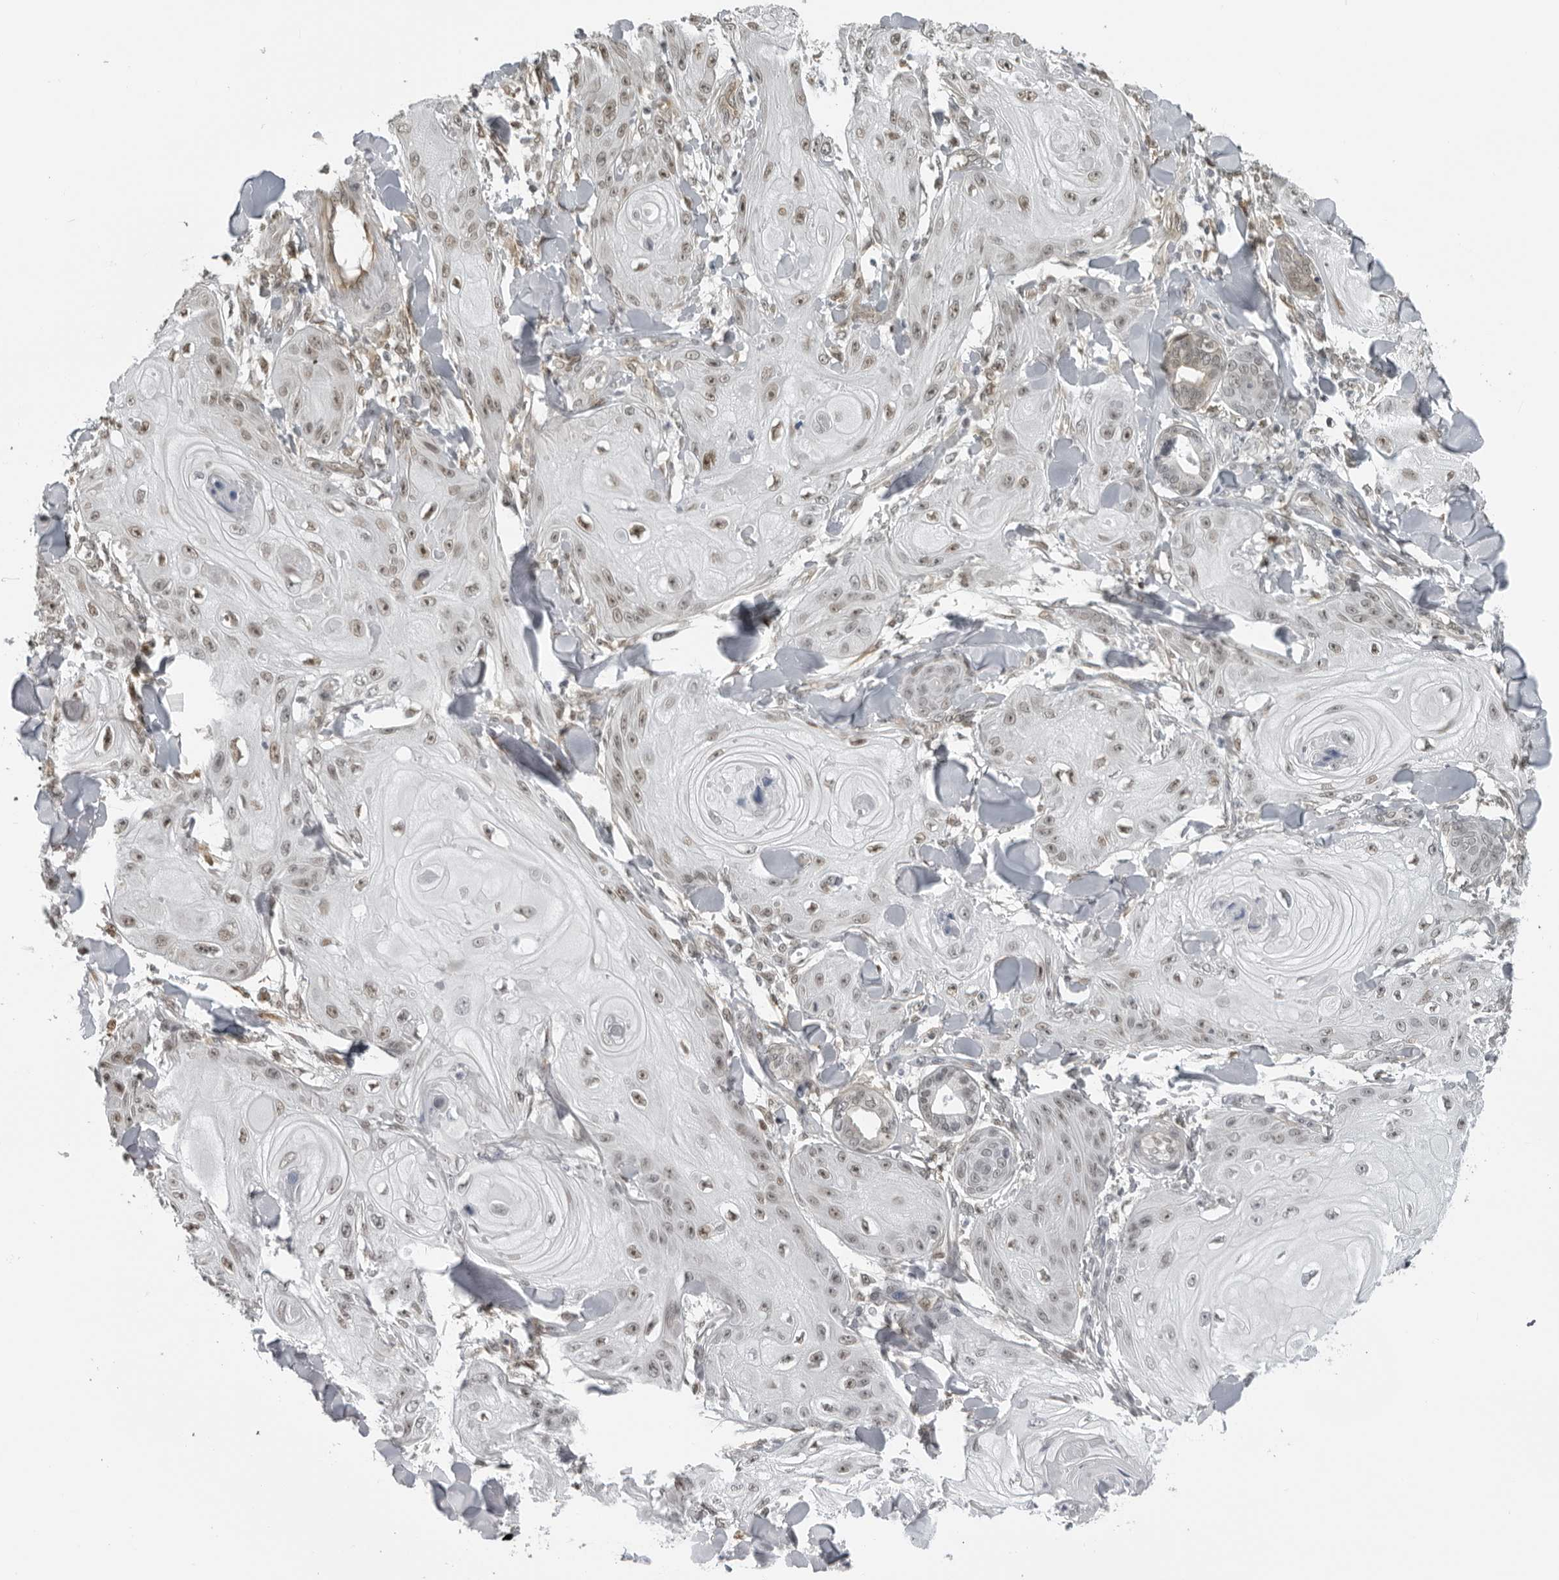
{"staining": {"intensity": "weak", "quantity": "25%-75%", "location": "nuclear"}, "tissue": "skin cancer", "cell_type": "Tumor cells", "image_type": "cancer", "snomed": [{"axis": "morphology", "description": "Squamous cell carcinoma, NOS"}, {"axis": "topography", "description": "Skin"}], "caption": "DAB (3,3'-diaminobenzidine) immunohistochemical staining of human skin cancer (squamous cell carcinoma) shows weak nuclear protein positivity in about 25%-75% of tumor cells.", "gene": "MAF", "patient": {"sex": "male", "age": 74}}